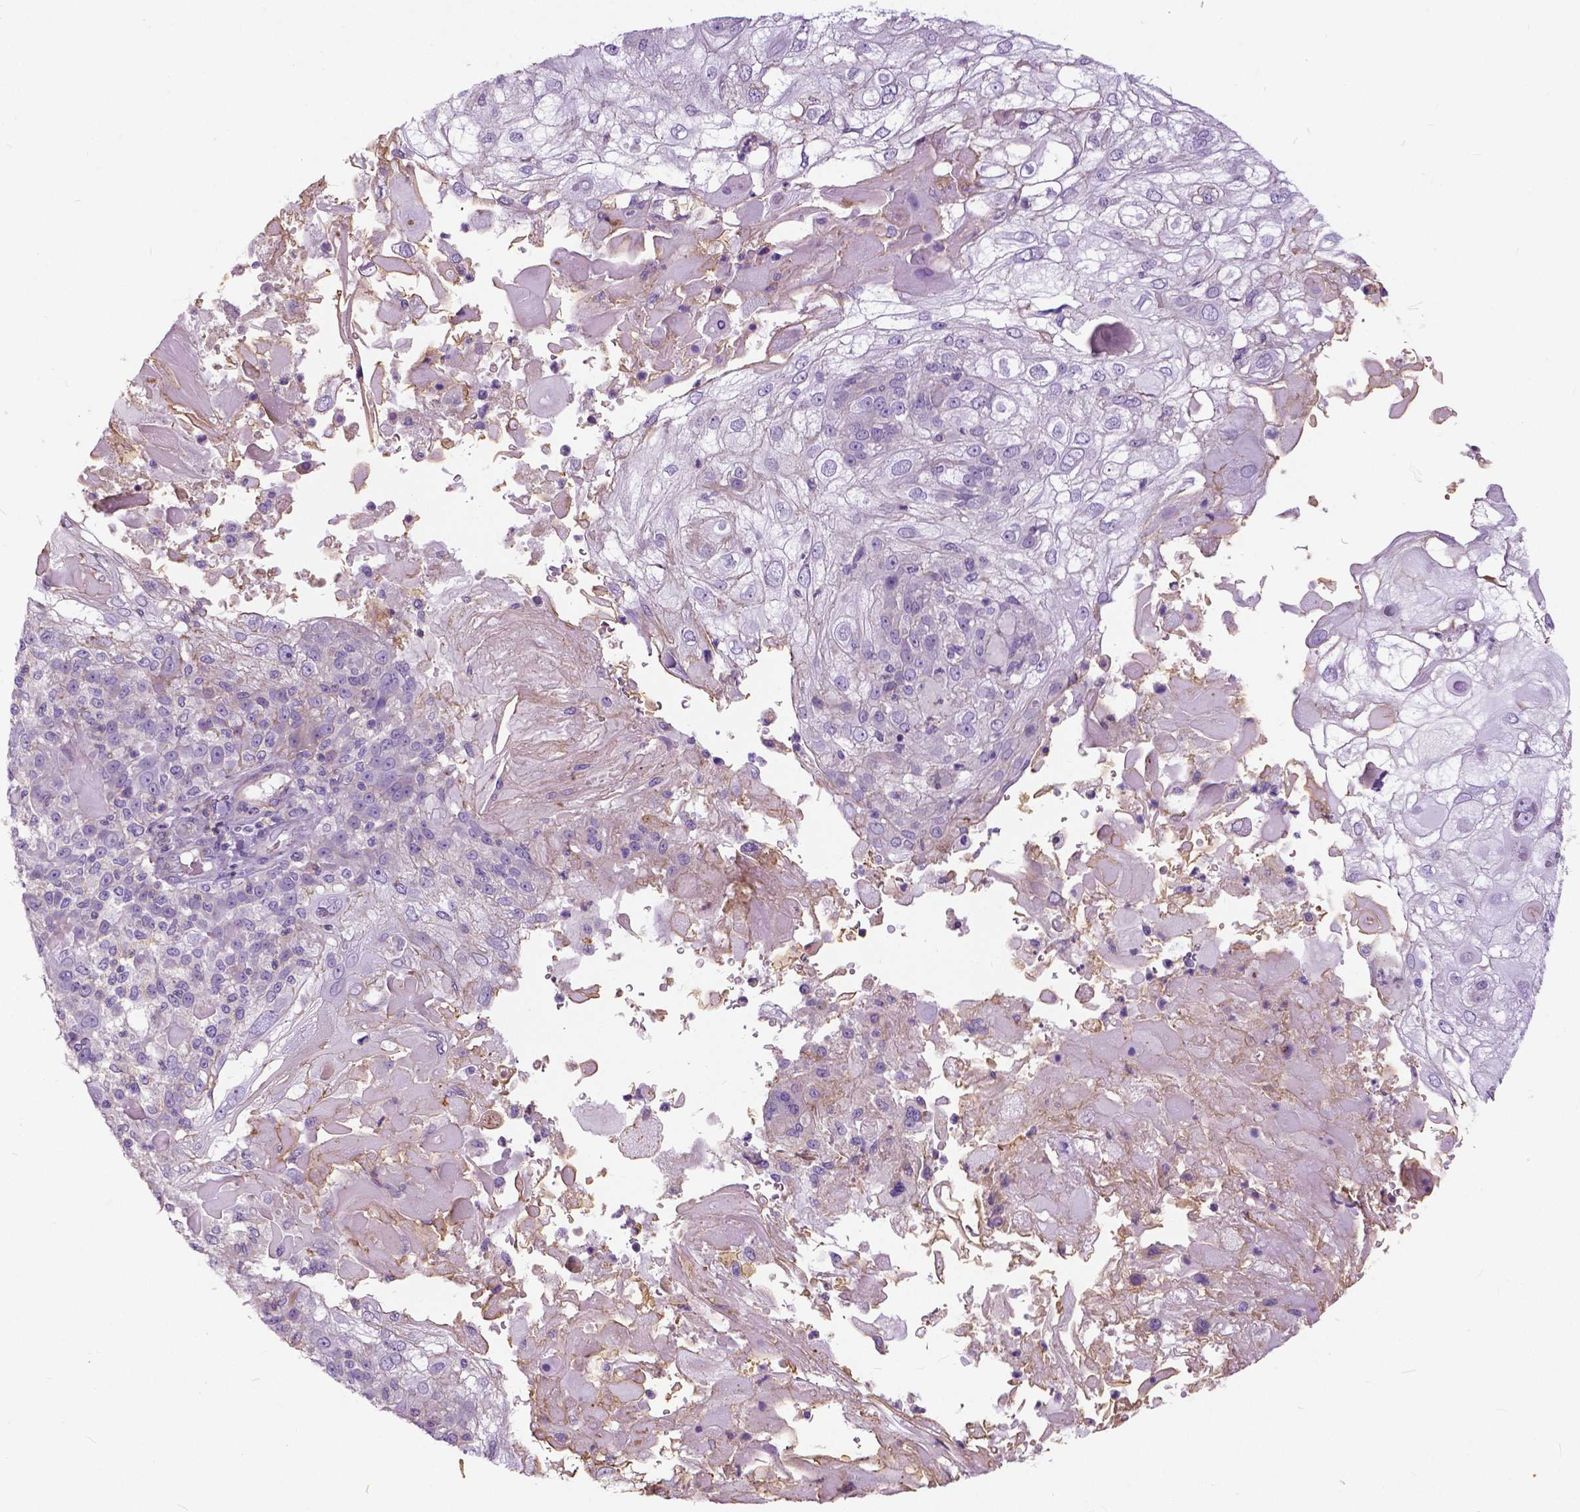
{"staining": {"intensity": "negative", "quantity": "none", "location": "none"}, "tissue": "skin cancer", "cell_type": "Tumor cells", "image_type": "cancer", "snomed": [{"axis": "morphology", "description": "Normal tissue, NOS"}, {"axis": "morphology", "description": "Squamous cell carcinoma, NOS"}, {"axis": "topography", "description": "Skin"}], "caption": "Immunohistochemical staining of human skin cancer (squamous cell carcinoma) reveals no significant positivity in tumor cells.", "gene": "ANXA13", "patient": {"sex": "female", "age": 83}}